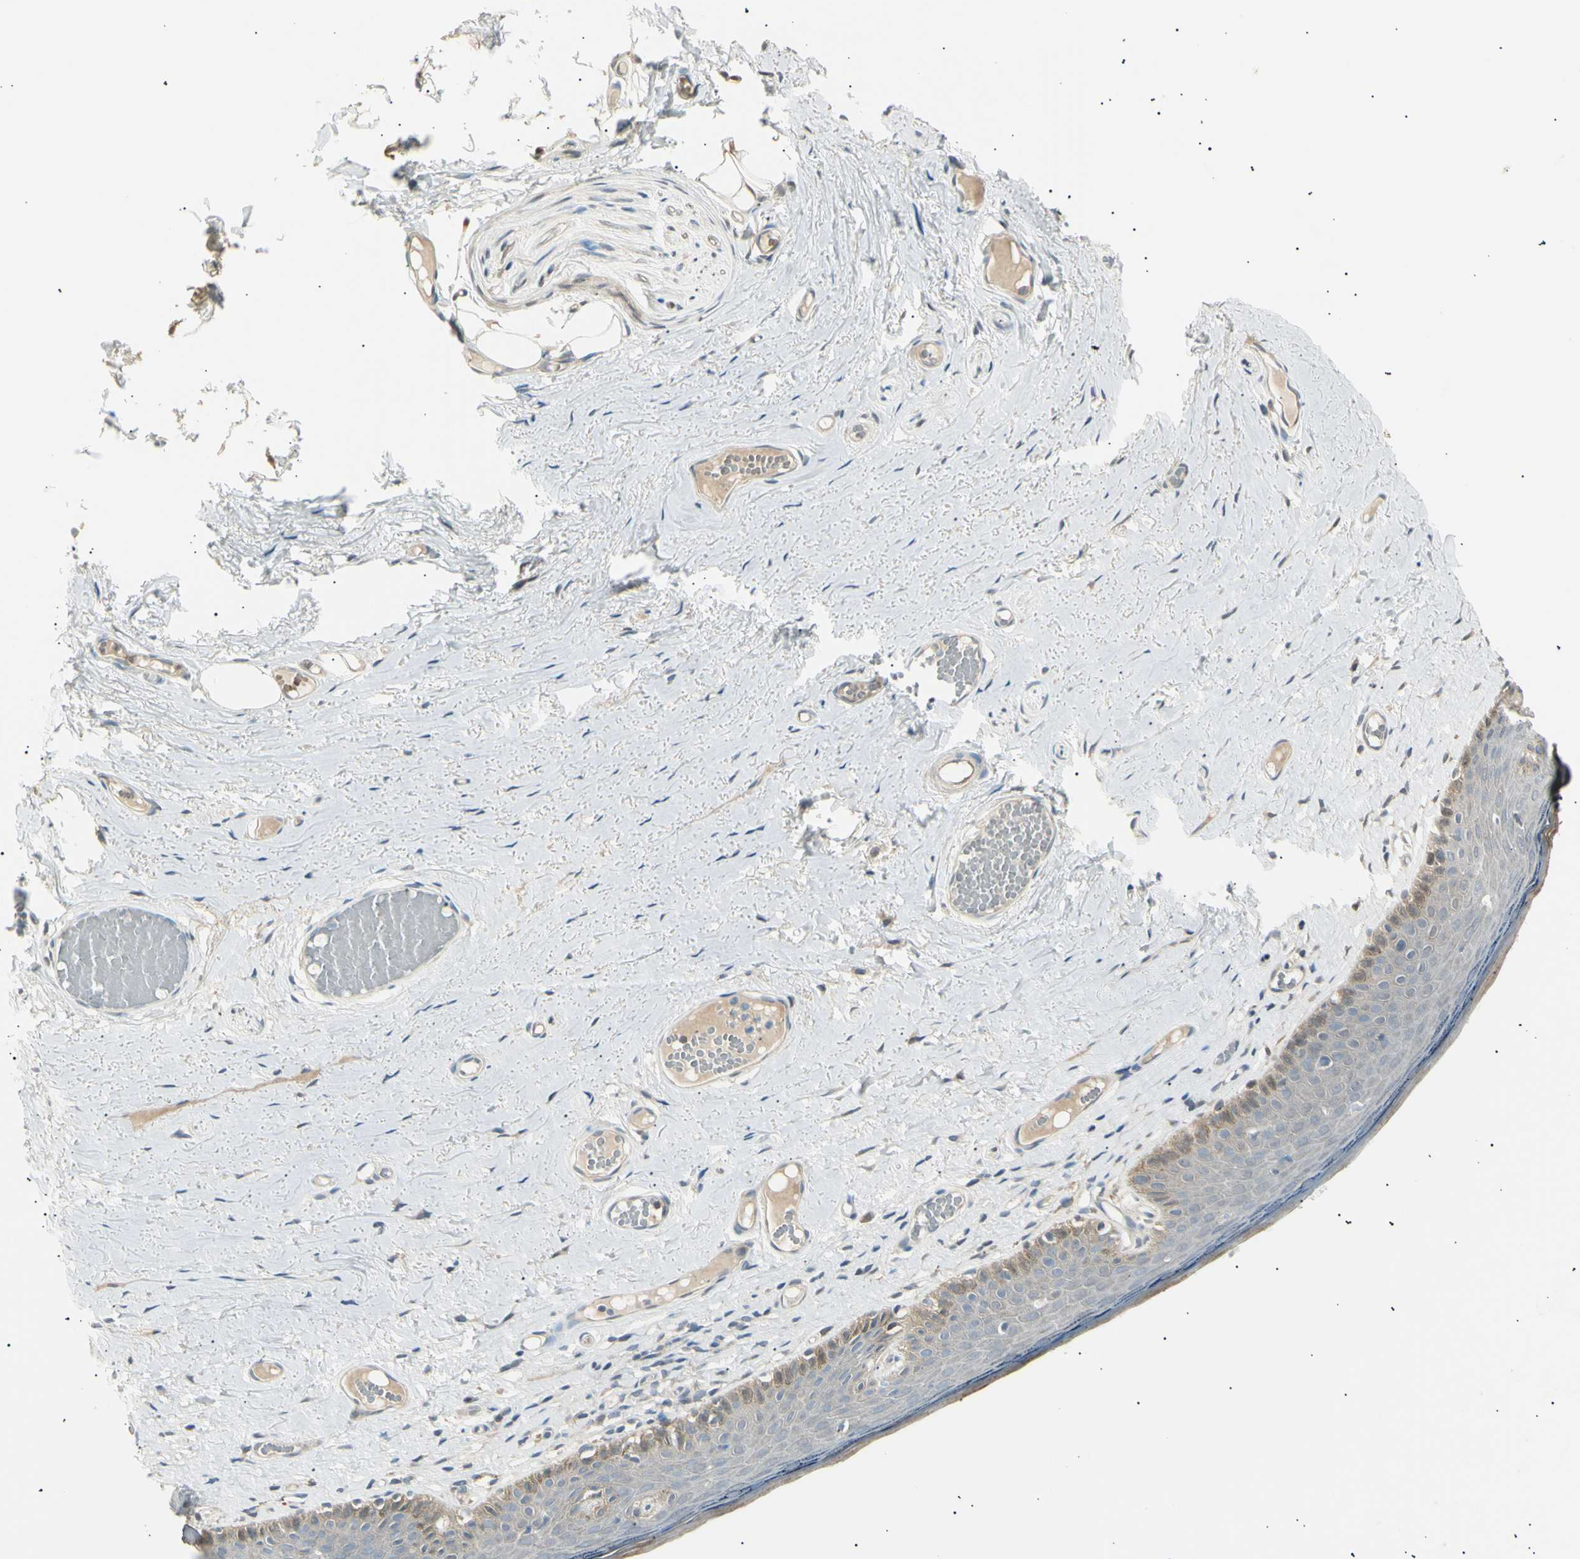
{"staining": {"intensity": "moderate", "quantity": "<25%", "location": "cytoplasmic/membranous"}, "tissue": "skin", "cell_type": "Epidermal cells", "image_type": "normal", "snomed": [{"axis": "morphology", "description": "Normal tissue, NOS"}, {"axis": "topography", "description": "Vulva"}], "caption": "A histopathology image of skin stained for a protein shows moderate cytoplasmic/membranous brown staining in epidermal cells. (DAB (3,3'-diaminobenzidine) IHC with brightfield microscopy, high magnification).", "gene": "LHPP", "patient": {"sex": "female", "age": 54}}